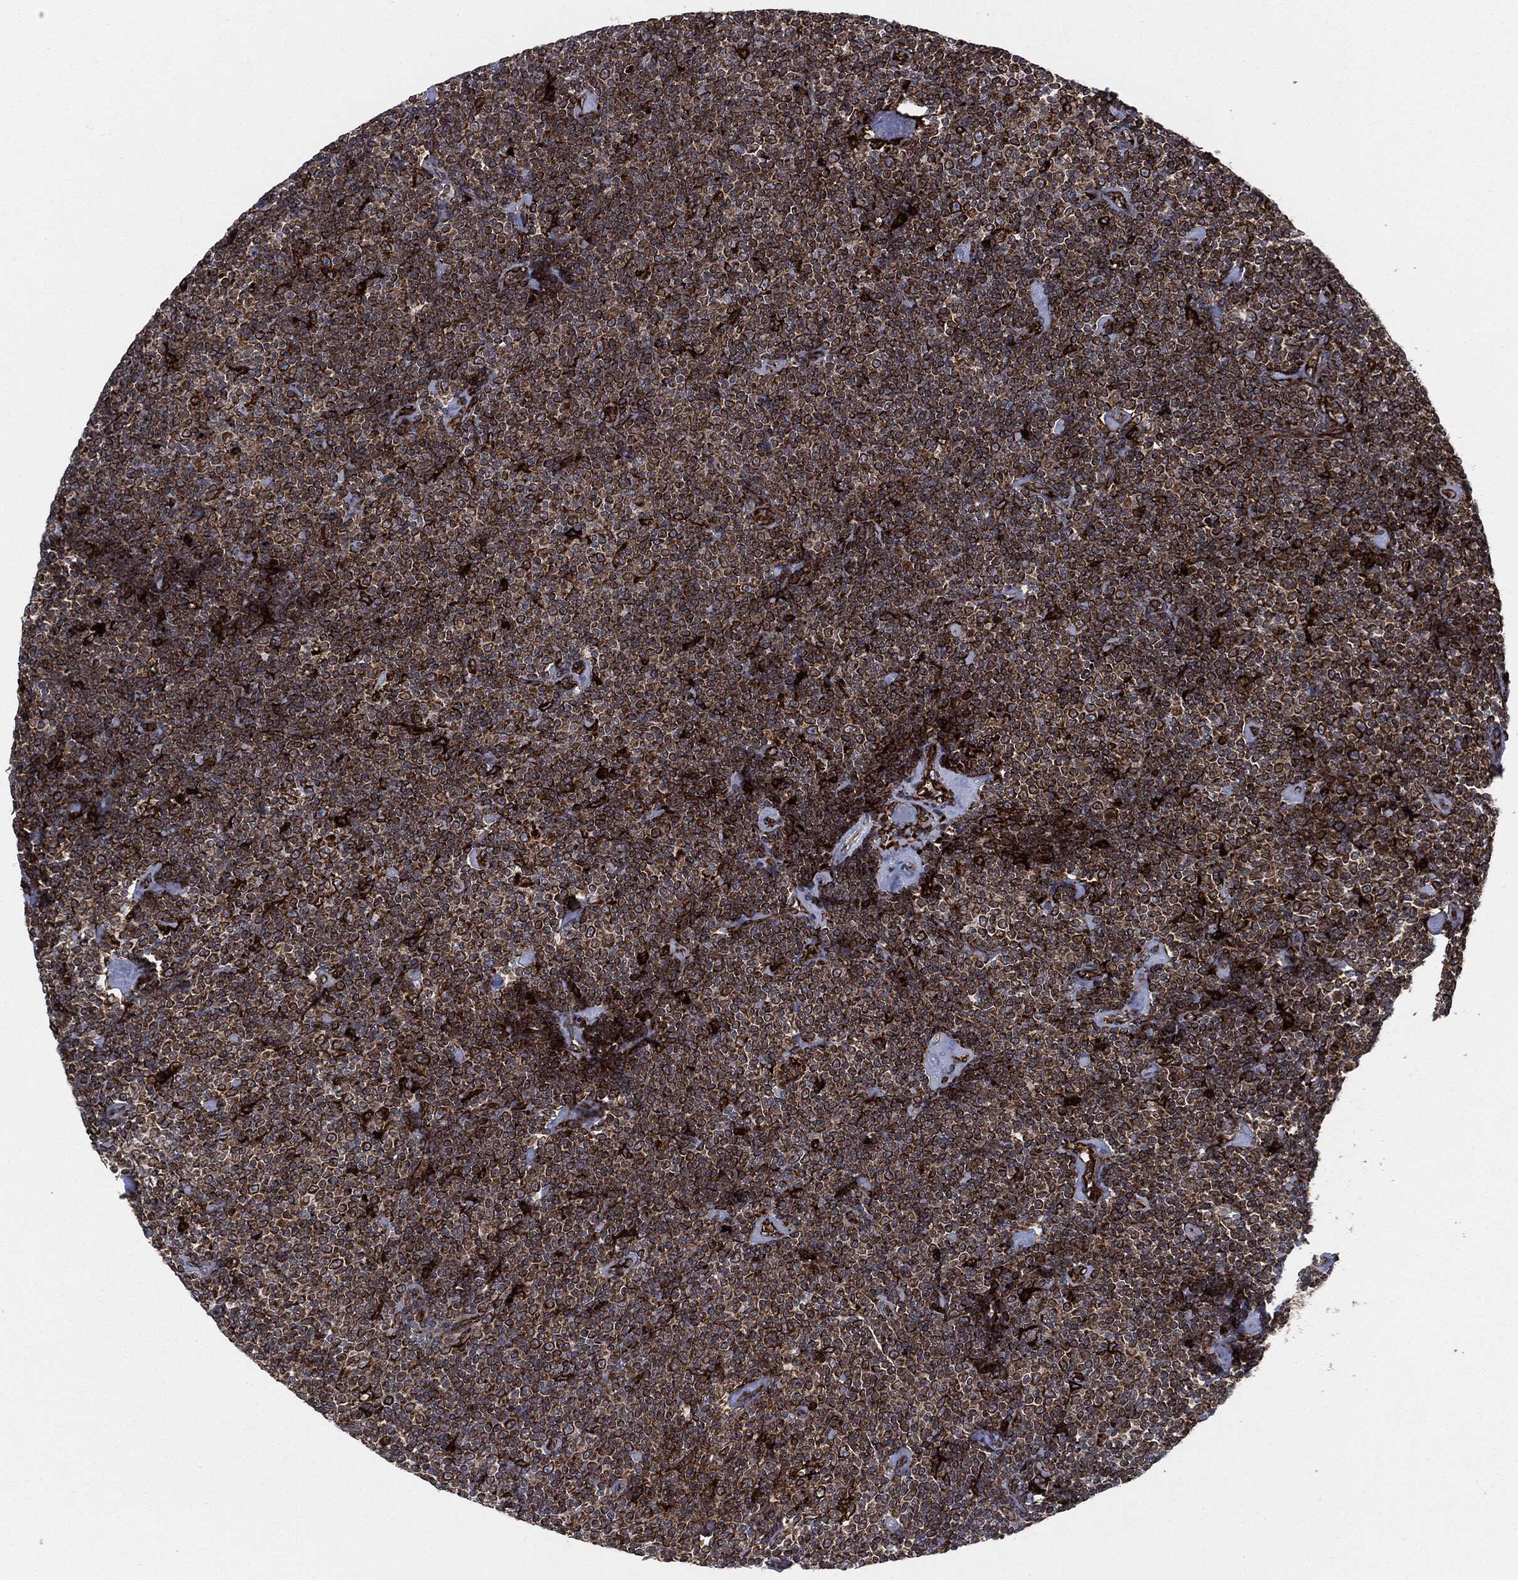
{"staining": {"intensity": "strong", "quantity": ">75%", "location": "cytoplasmic/membranous"}, "tissue": "lymphoma", "cell_type": "Tumor cells", "image_type": "cancer", "snomed": [{"axis": "morphology", "description": "Malignant lymphoma, non-Hodgkin's type, Low grade"}, {"axis": "topography", "description": "Lymph node"}], "caption": "Human lymphoma stained with a protein marker shows strong staining in tumor cells.", "gene": "CALR", "patient": {"sex": "male", "age": 81}}